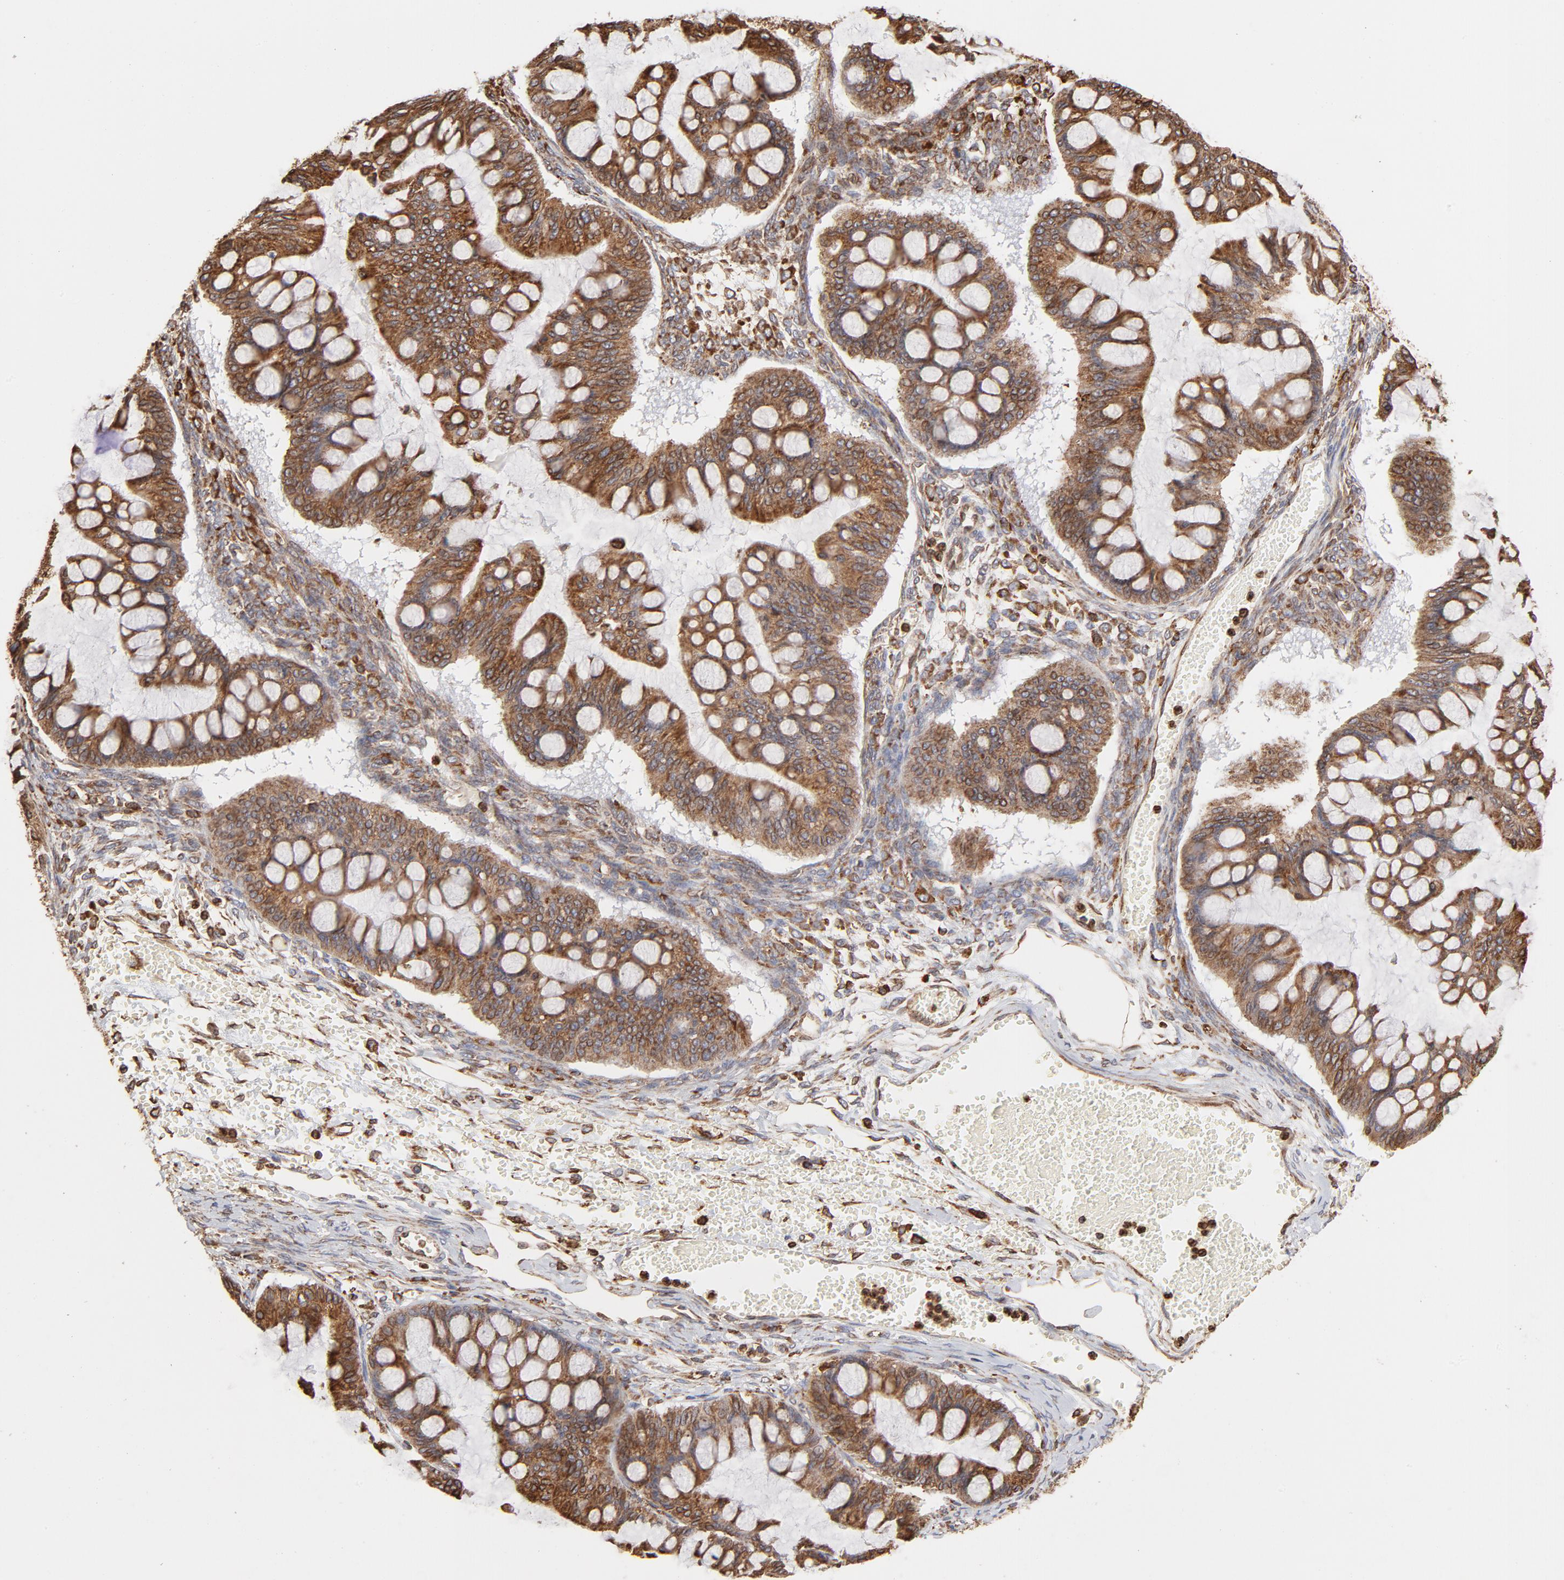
{"staining": {"intensity": "moderate", "quantity": ">75%", "location": "cytoplasmic/membranous"}, "tissue": "ovarian cancer", "cell_type": "Tumor cells", "image_type": "cancer", "snomed": [{"axis": "morphology", "description": "Cystadenocarcinoma, mucinous, NOS"}, {"axis": "topography", "description": "Ovary"}], "caption": "Ovarian mucinous cystadenocarcinoma stained for a protein shows moderate cytoplasmic/membranous positivity in tumor cells. The staining is performed using DAB brown chromogen to label protein expression. The nuclei are counter-stained blue using hematoxylin.", "gene": "CANX", "patient": {"sex": "female", "age": 73}}